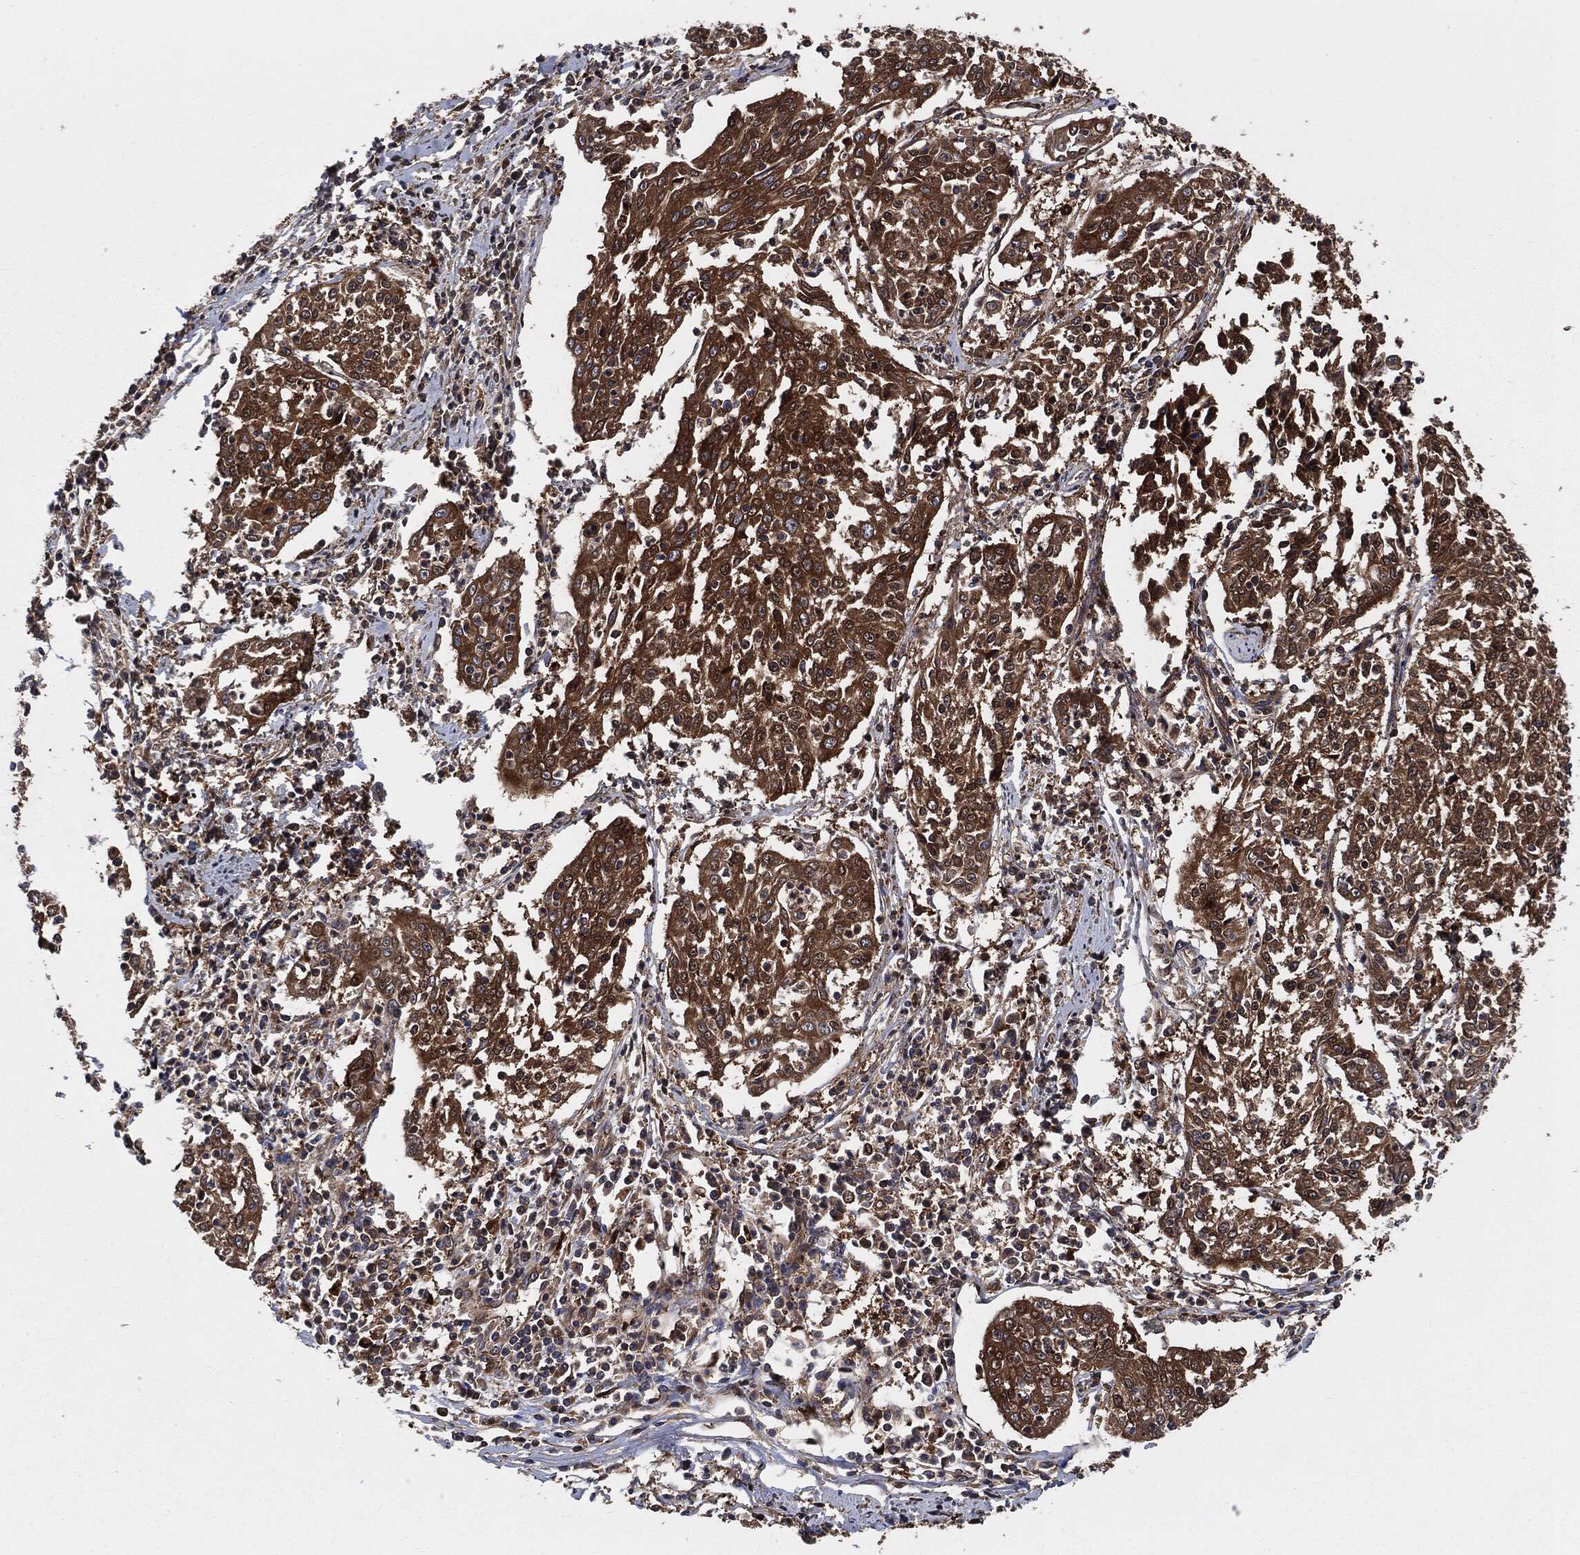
{"staining": {"intensity": "strong", "quantity": ">75%", "location": "cytoplasmic/membranous"}, "tissue": "cervical cancer", "cell_type": "Tumor cells", "image_type": "cancer", "snomed": [{"axis": "morphology", "description": "Squamous cell carcinoma, NOS"}, {"axis": "topography", "description": "Cervix"}], "caption": "Squamous cell carcinoma (cervical) stained with immunohistochemistry (IHC) displays strong cytoplasmic/membranous positivity in approximately >75% of tumor cells.", "gene": "XPNPEP1", "patient": {"sex": "female", "age": 41}}